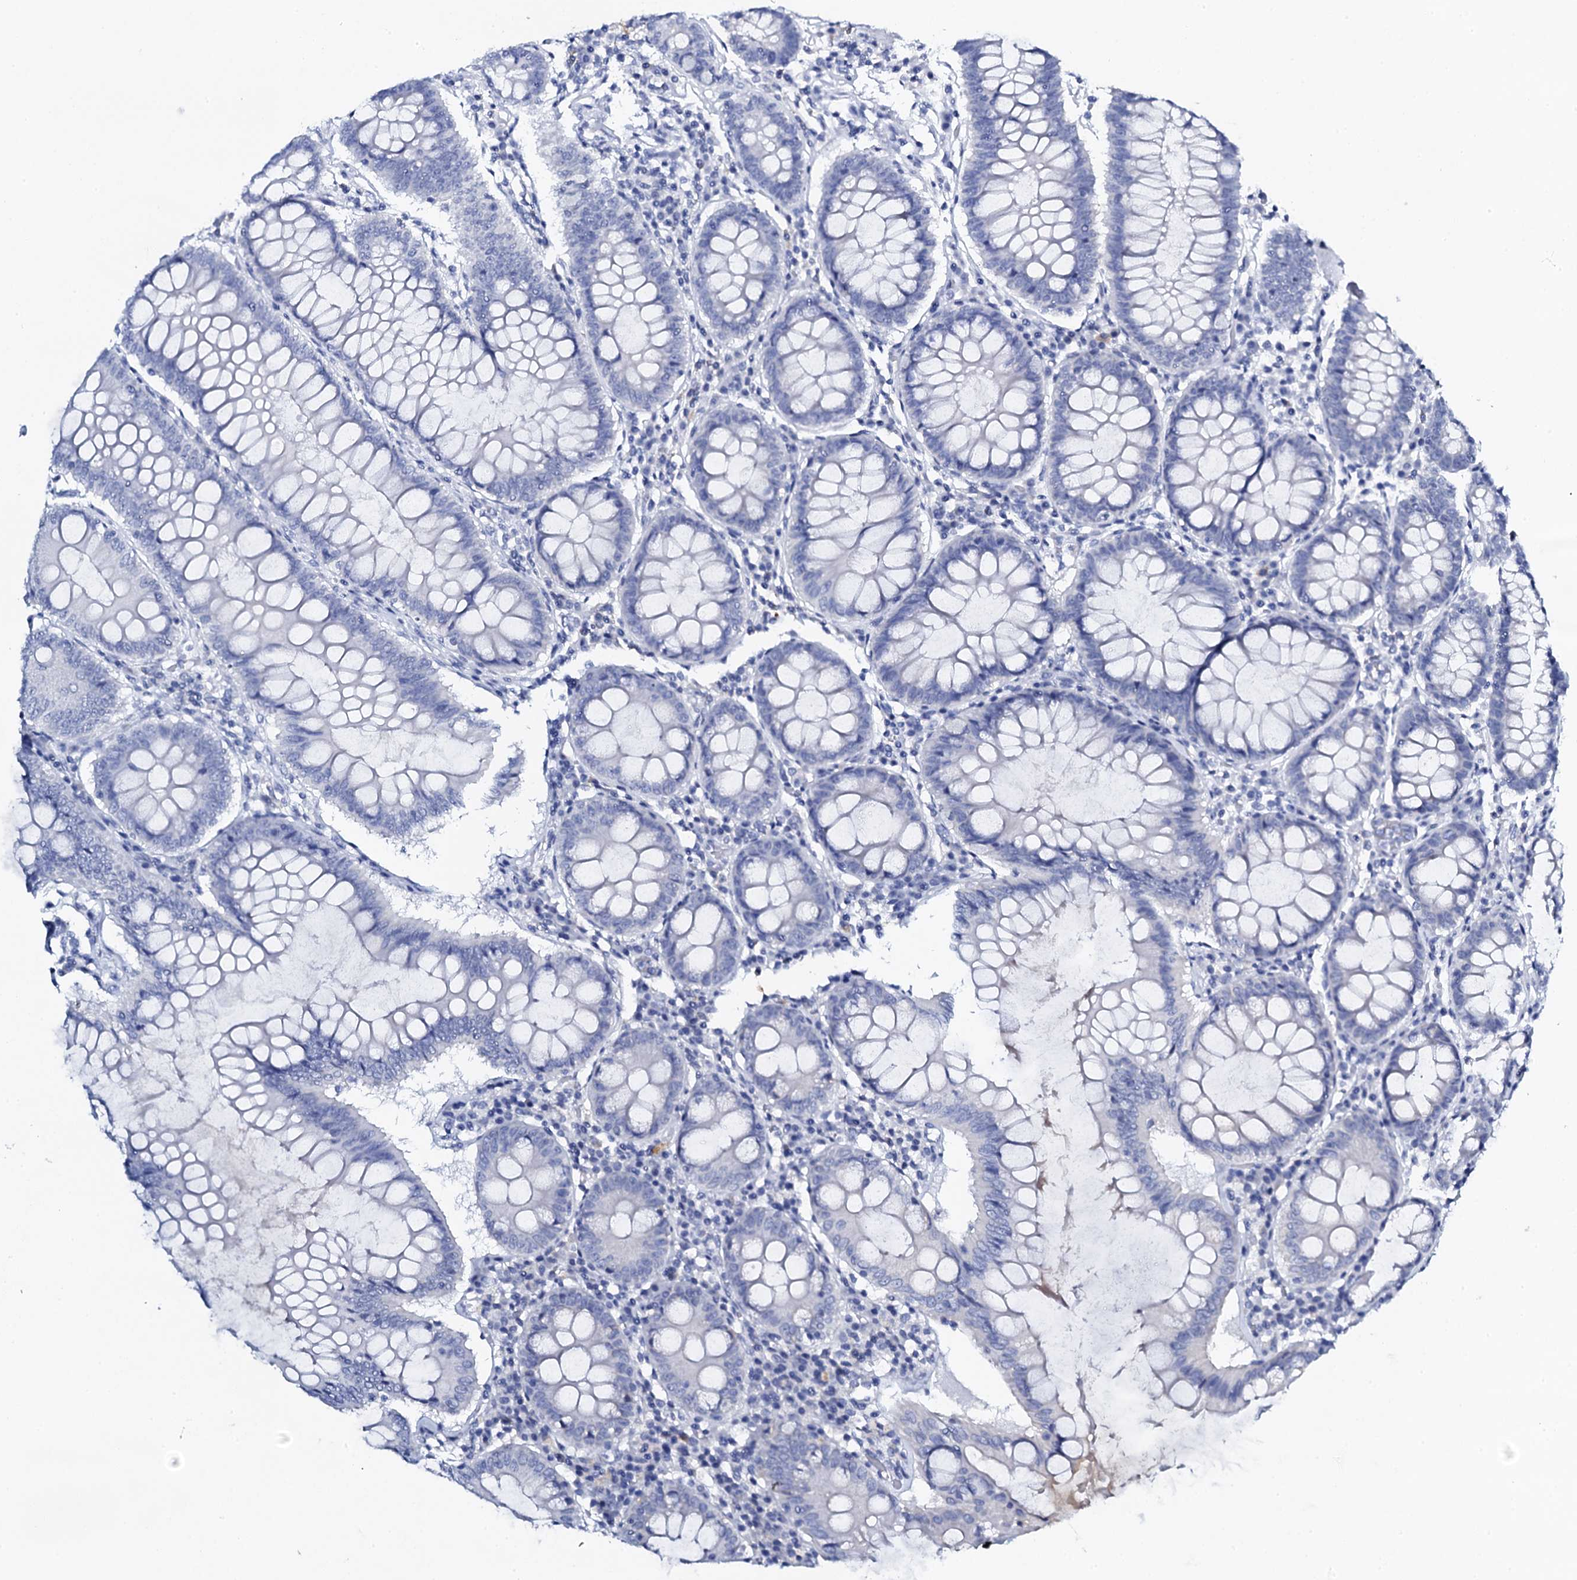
{"staining": {"intensity": "negative", "quantity": "none", "location": "none"}, "tissue": "colorectal cancer", "cell_type": "Tumor cells", "image_type": "cancer", "snomed": [{"axis": "morphology", "description": "Normal tissue, NOS"}, {"axis": "morphology", "description": "Adenocarcinoma, NOS"}, {"axis": "topography", "description": "Colon"}], "caption": "Immunohistochemical staining of human colorectal cancer (adenocarcinoma) demonstrates no significant positivity in tumor cells. (DAB (3,3'-diaminobenzidine) IHC visualized using brightfield microscopy, high magnification).", "gene": "FBXL16", "patient": {"sex": "female", "age": 75}}